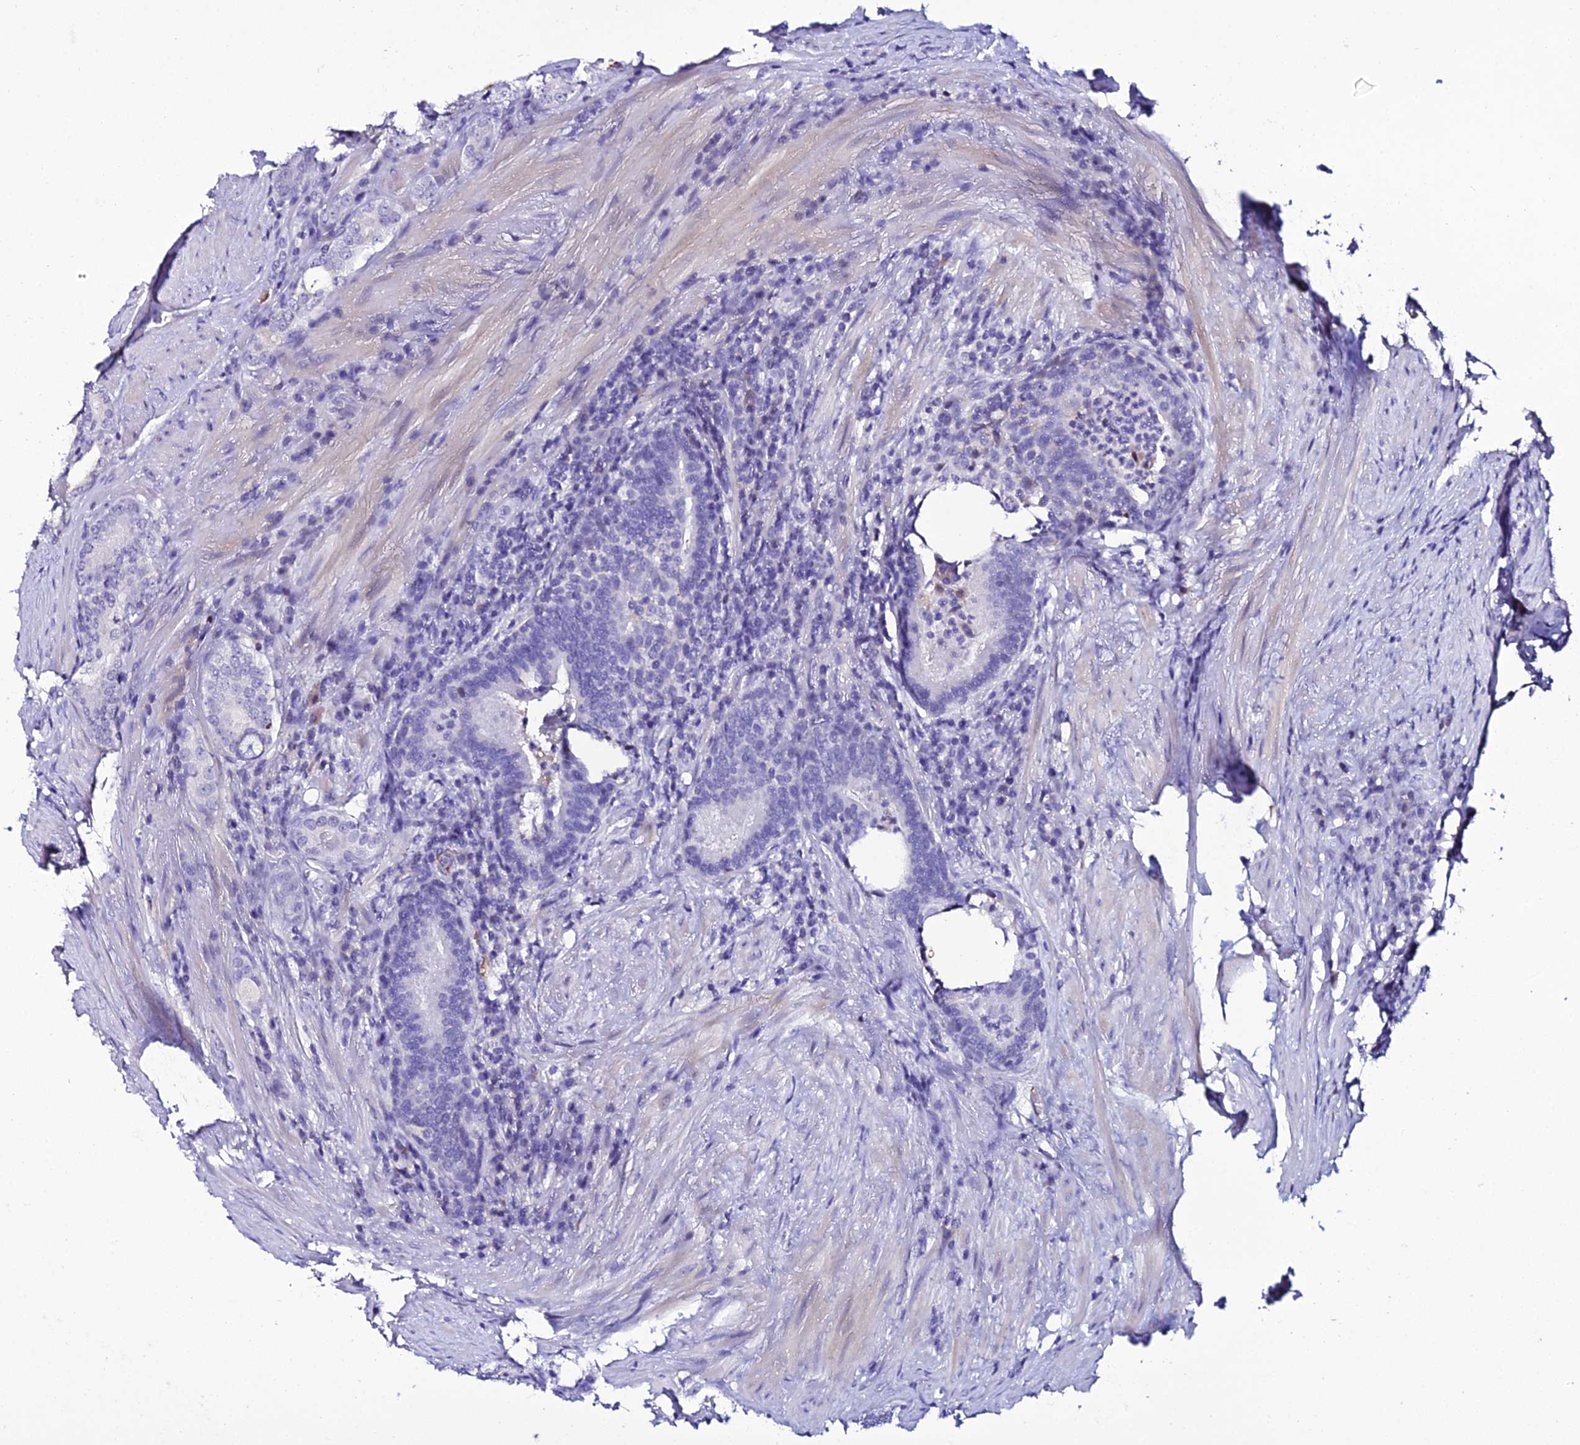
{"staining": {"intensity": "negative", "quantity": "none", "location": "none"}, "tissue": "prostate cancer", "cell_type": "Tumor cells", "image_type": "cancer", "snomed": [{"axis": "morphology", "description": "Adenocarcinoma, Low grade"}, {"axis": "topography", "description": "Prostate"}], "caption": "Immunohistochemistry (IHC) image of human prostate cancer (adenocarcinoma (low-grade)) stained for a protein (brown), which reveals no expression in tumor cells.", "gene": "DEFB132", "patient": {"sex": "male", "age": 68}}